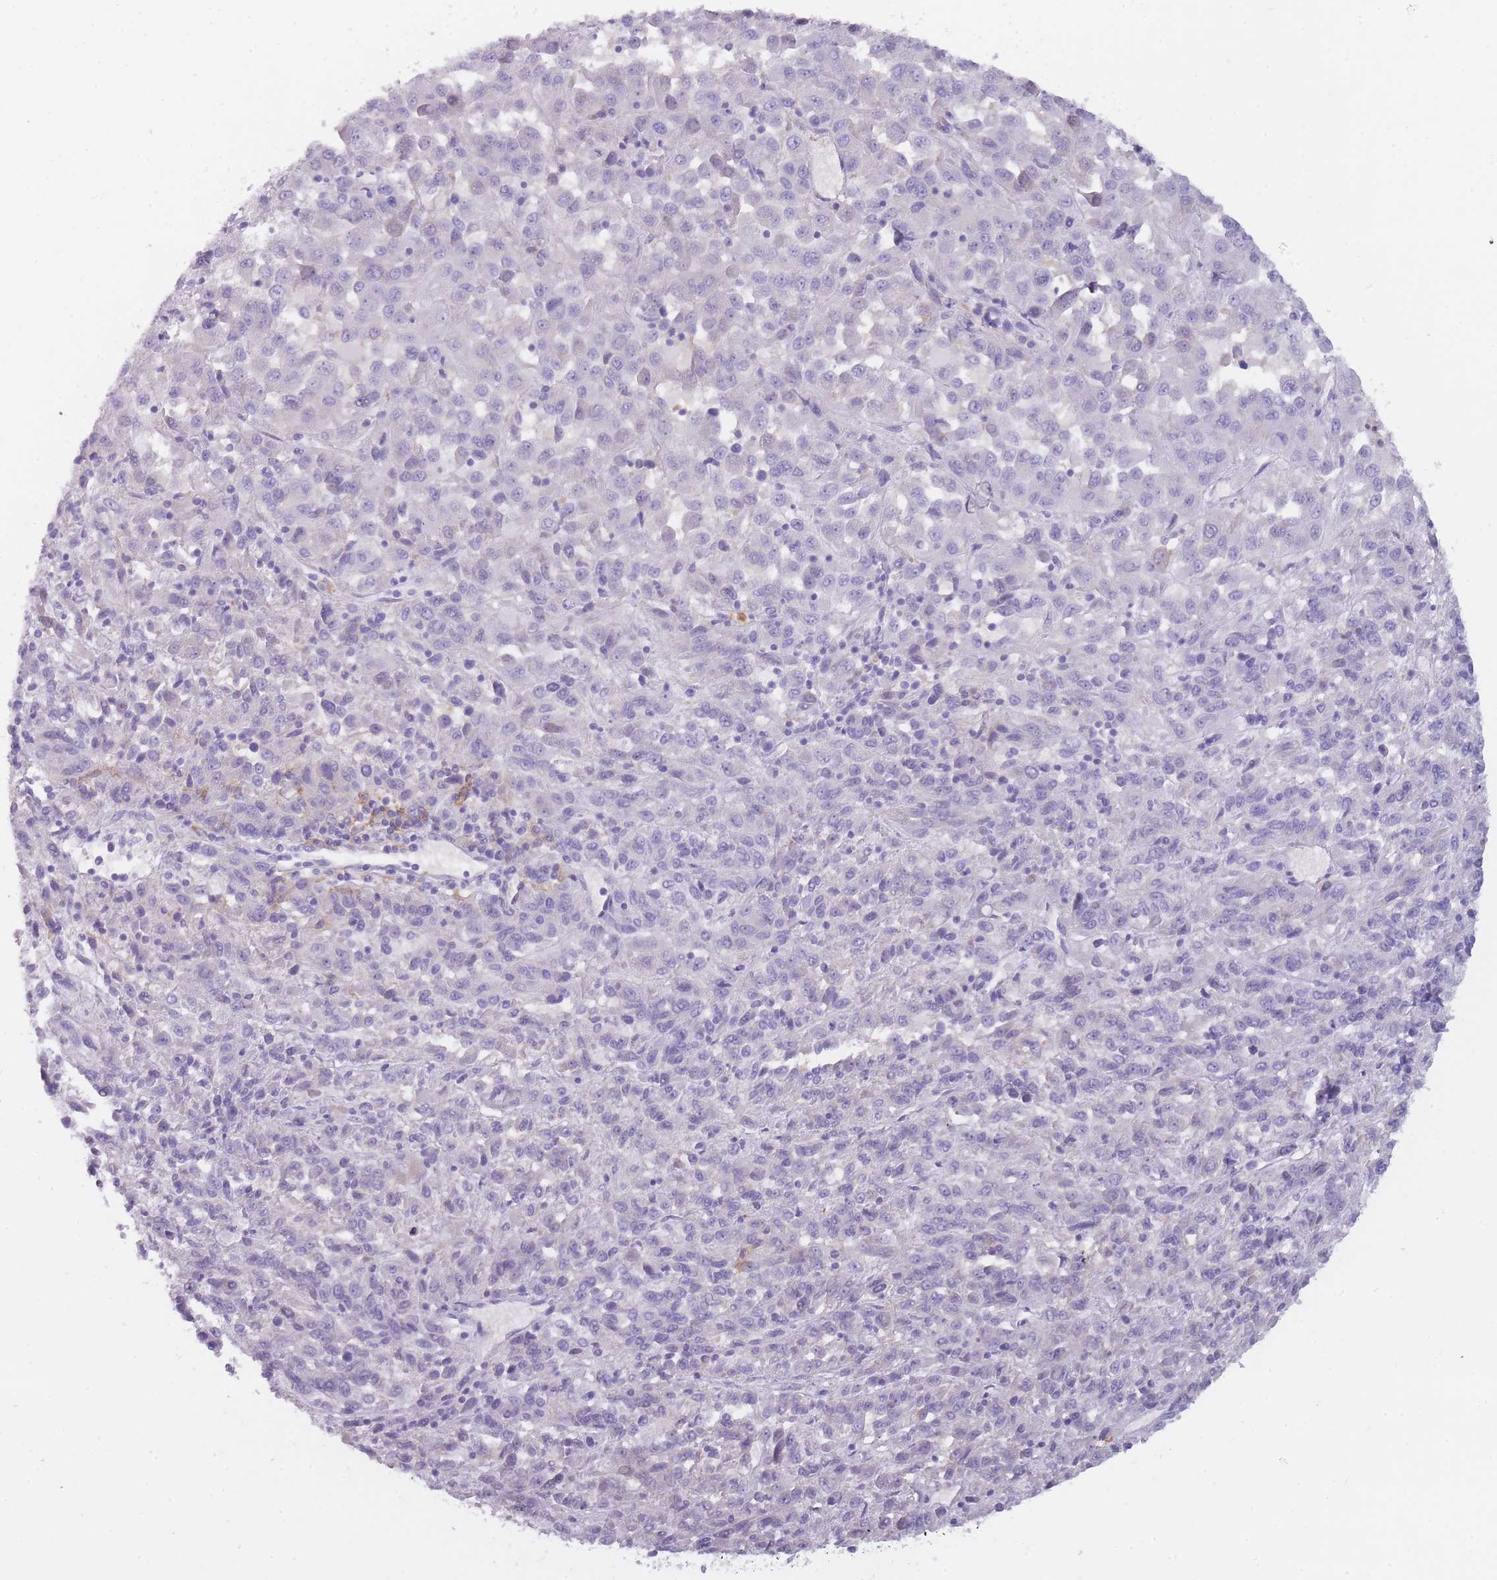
{"staining": {"intensity": "negative", "quantity": "none", "location": "none"}, "tissue": "melanoma", "cell_type": "Tumor cells", "image_type": "cancer", "snomed": [{"axis": "morphology", "description": "Malignant melanoma, Metastatic site"}, {"axis": "topography", "description": "Lung"}], "caption": "Immunohistochemistry photomicrograph of neoplastic tissue: human malignant melanoma (metastatic site) stained with DAB demonstrates no significant protein expression in tumor cells.", "gene": "CR1L", "patient": {"sex": "male", "age": 64}}